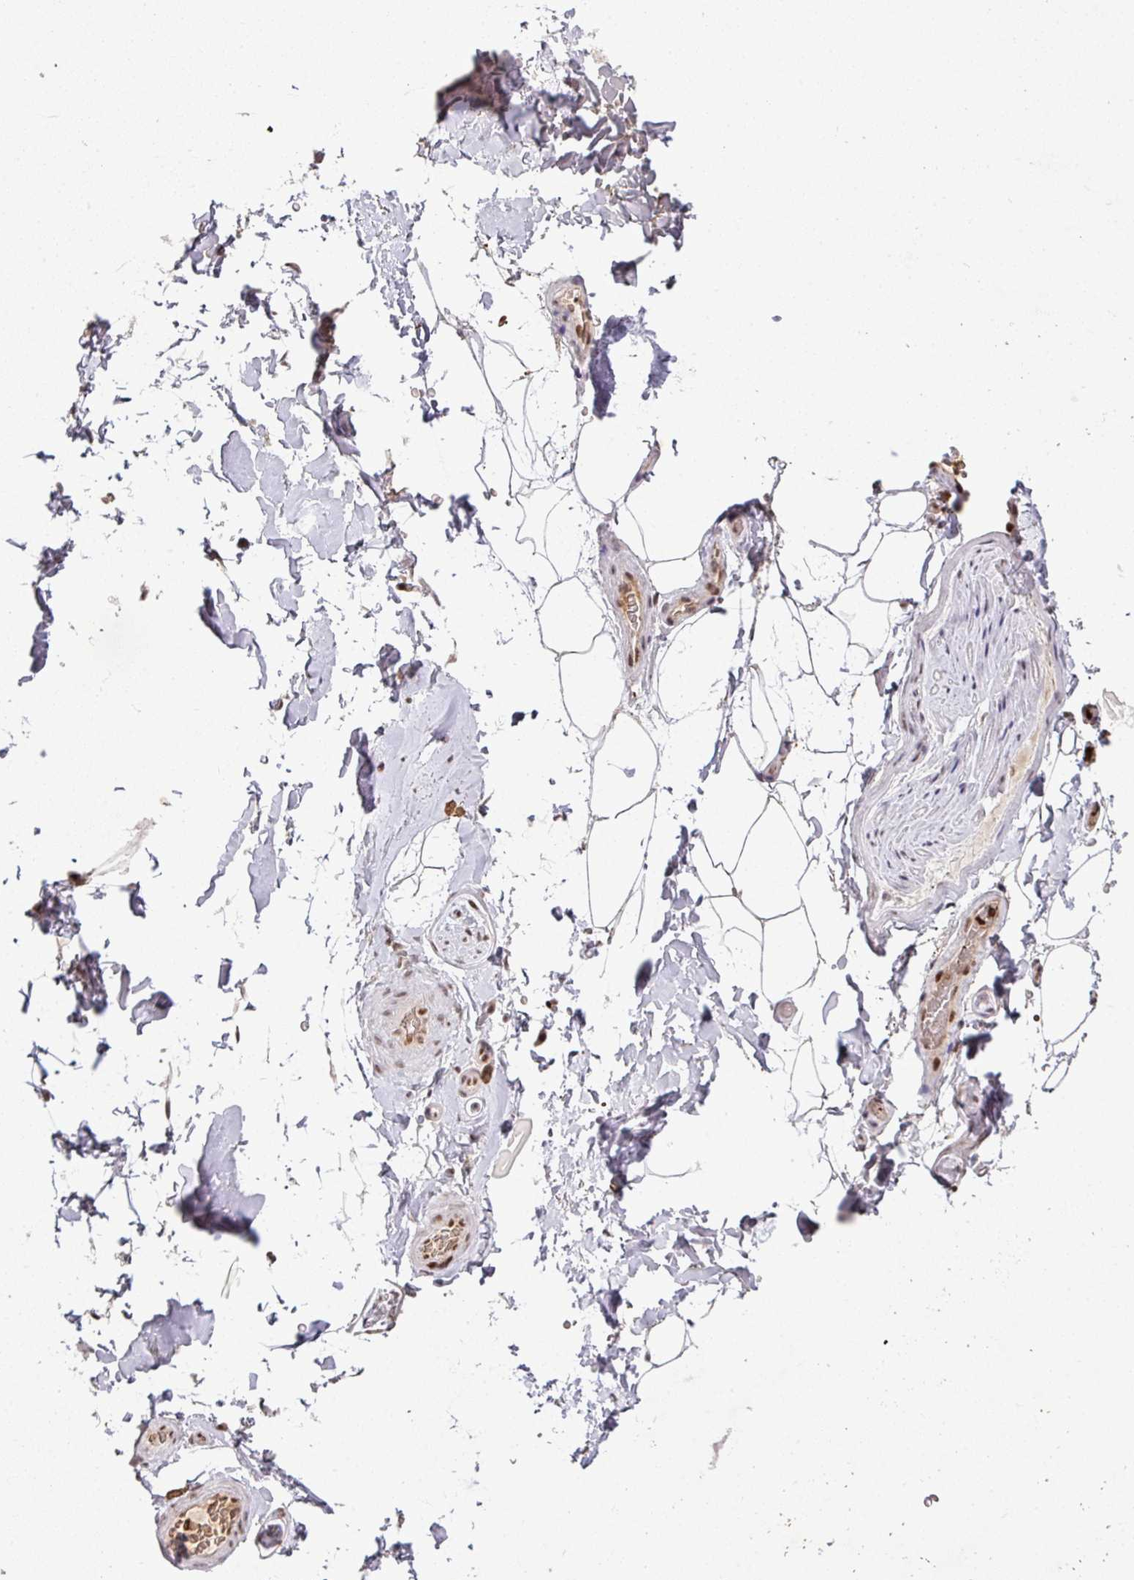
{"staining": {"intensity": "negative", "quantity": "none", "location": "none"}, "tissue": "adipose tissue", "cell_type": "Adipocytes", "image_type": "normal", "snomed": [{"axis": "morphology", "description": "Normal tissue, NOS"}, {"axis": "topography", "description": "Vascular tissue"}, {"axis": "topography", "description": "Peripheral nerve tissue"}], "caption": "Micrograph shows no protein staining in adipocytes of unremarkable adipose tissue.", "gene": "NEIL1", "patient": {"sex": "male", "age": 41}}